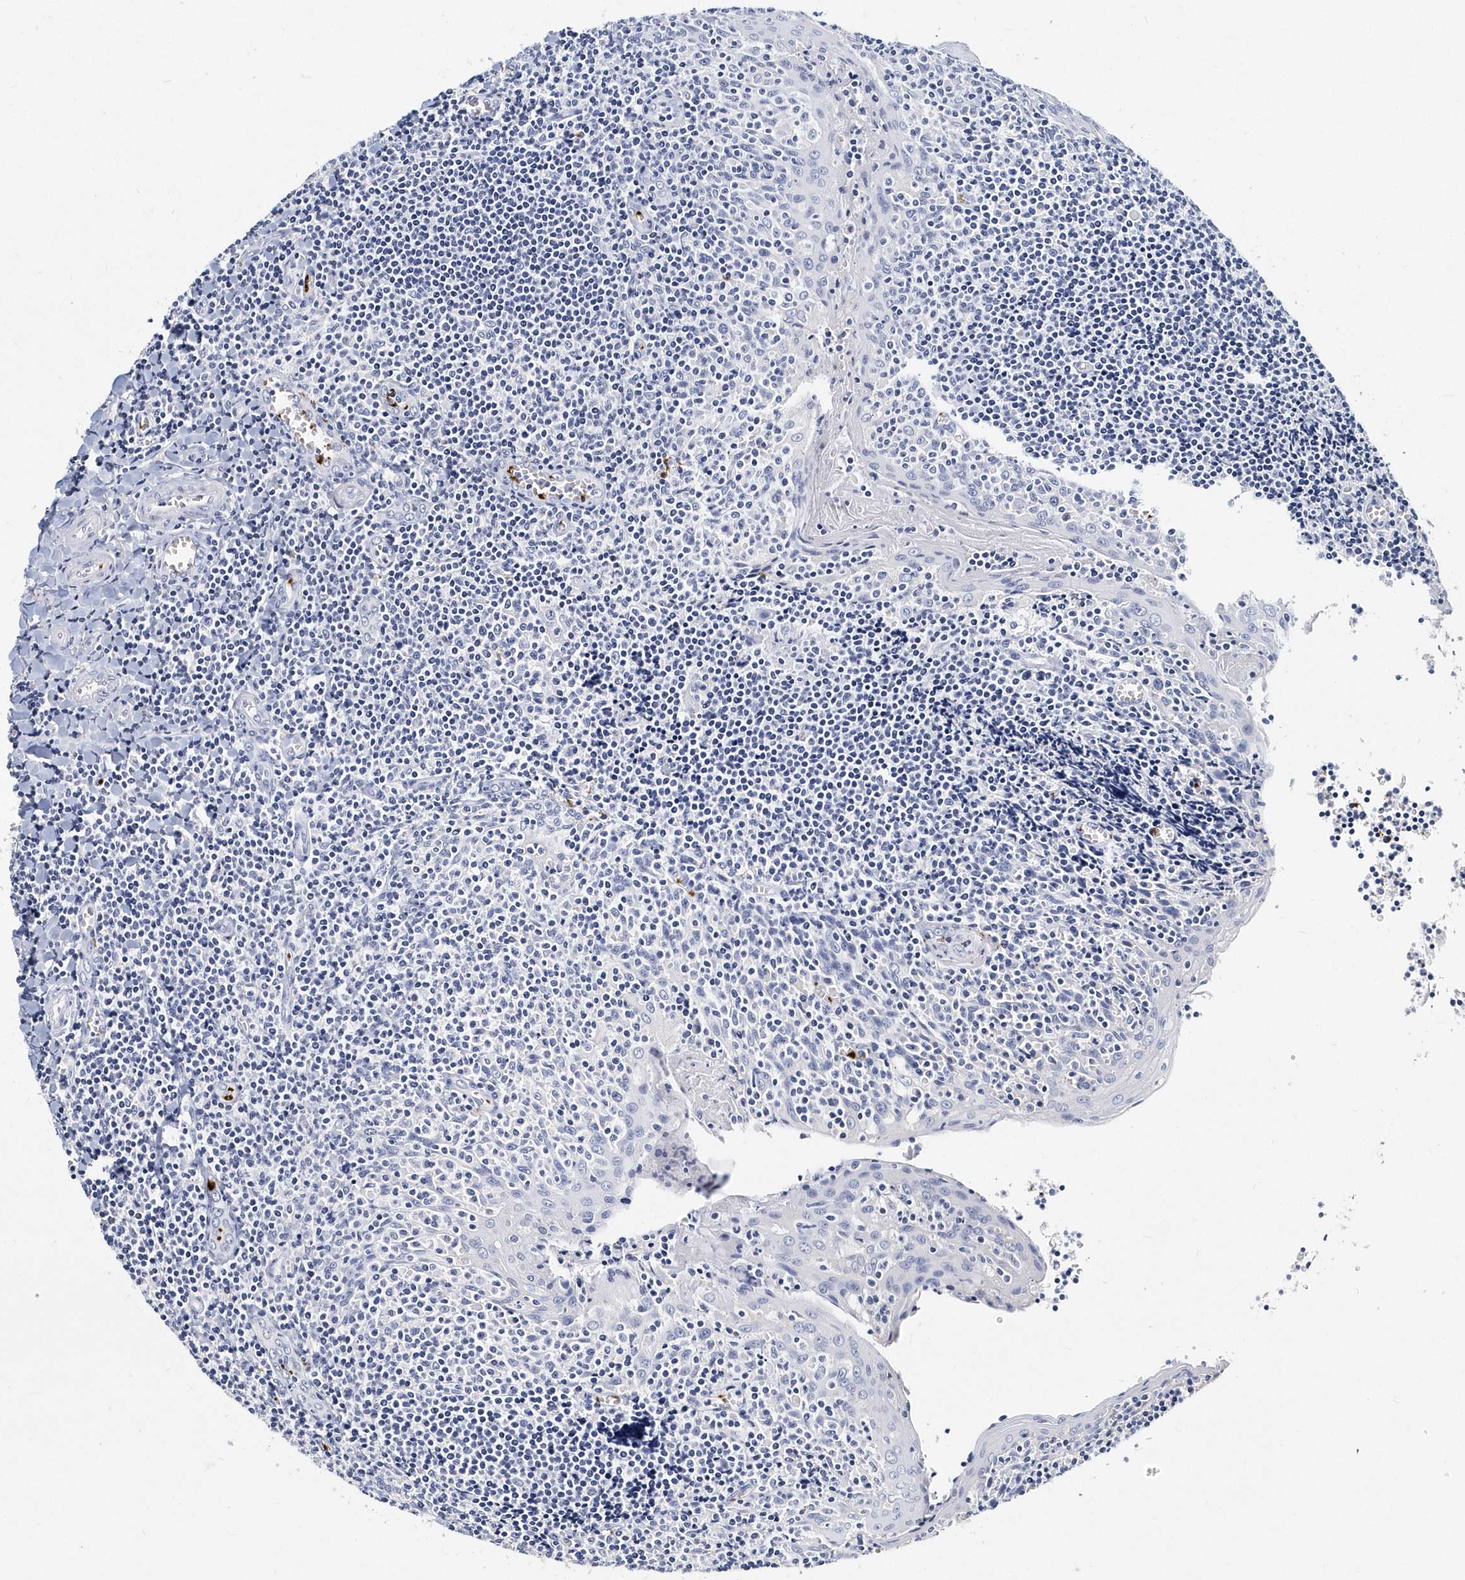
{"staining": {"intensity": "negative", "quantity": "none", "location": "none"}, "tissue": "tonsil", "cell_type": "Germinal center cells", "image_type": "normal", "snomed": [{"axis": "morphology", "description": "Normal tissue, NOS"}, {"axis": "topography", "description": "Tonsil"}], "caption": "An immunohistochemistry micrograph of unremarkable tonsil is shown. There is no staining in germinal center cells of tonsil. Nuclei are stained in blue.", "gene": "ITGA2B", "patient": {"sex": "male", "age": 27}}